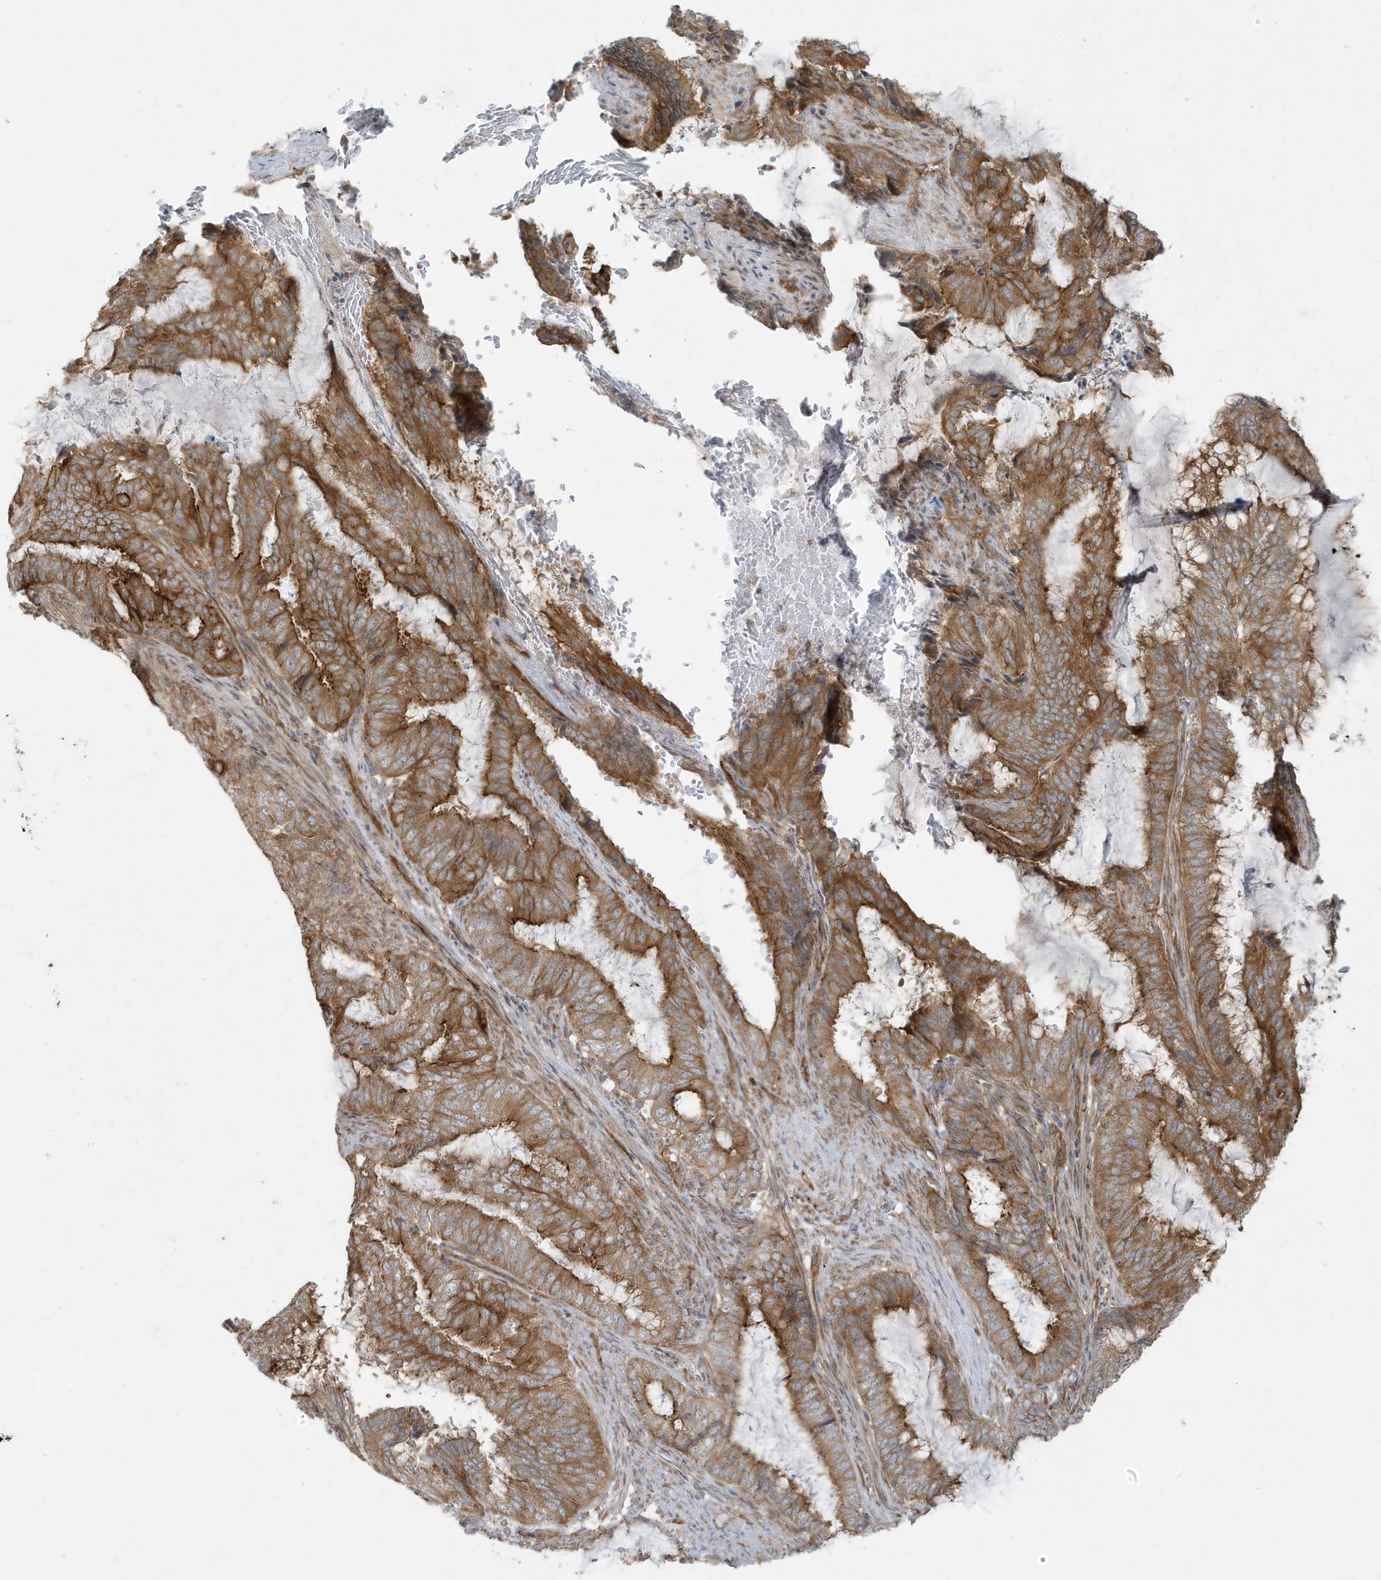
{"staining": {"intensity": "strong", "quantity": ">75%", "location": "cytoplasmic/membranous"}, "tissue": "endometrial cancer", "cell_type": "Tumor cells", "image_type": "cancer", "snomed": [{"axis": "morphology", "description": "Adenocarcinoma, NOS"}, {"axis": "topography", "description": "Endometrium"}], "caption": "DAB immunohistochemical staining of endometrial adenocarcinoma shows strong cytoplasmic/membranous protein positivity in approximately >75% of tumor cells.", "gene": "ATP23", "patient": {"sex": "female", "age": 51}}